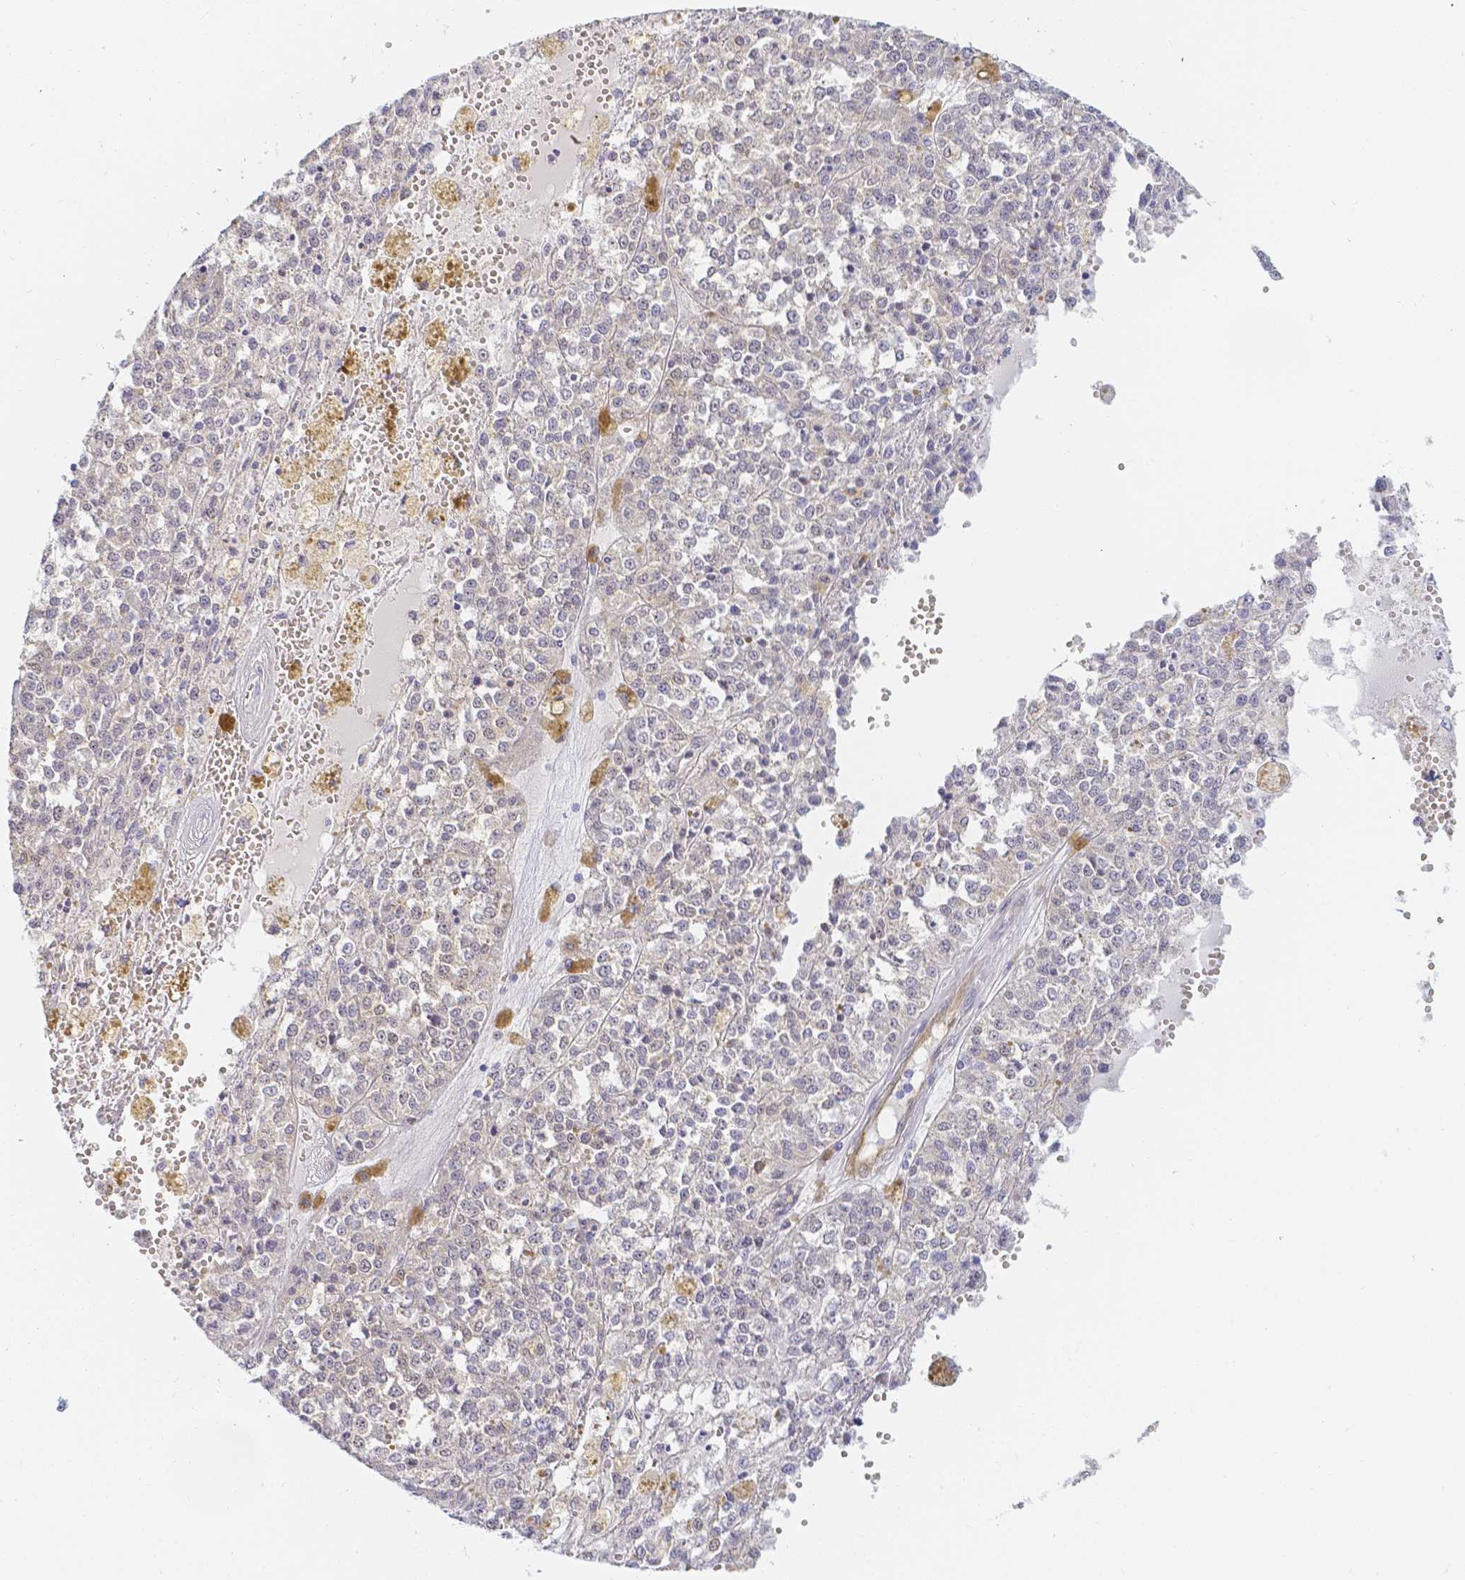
{"staining": {"intensity": "negative", "quantity": "none", "location": "none"}, "tissue": "melanoma", "cell_type": "Tumor cells", "image_type": "cancer", "snomed": [{"axis": "morphology", "description": "Malignant melanoma, Metastatic site"}, {"axis": "topography", "description": "Lymph node"}], "caption": "Immunohistochemistry photomicrograph of neoplastic tissue: malignant melanoma (metastatic site) stained with DAB (3,3'-diaminobenzidine) displays no significant protein expression in tumor cells.", "gene": "KCNH1", "patient": {"sex": "female", "age": 64}}